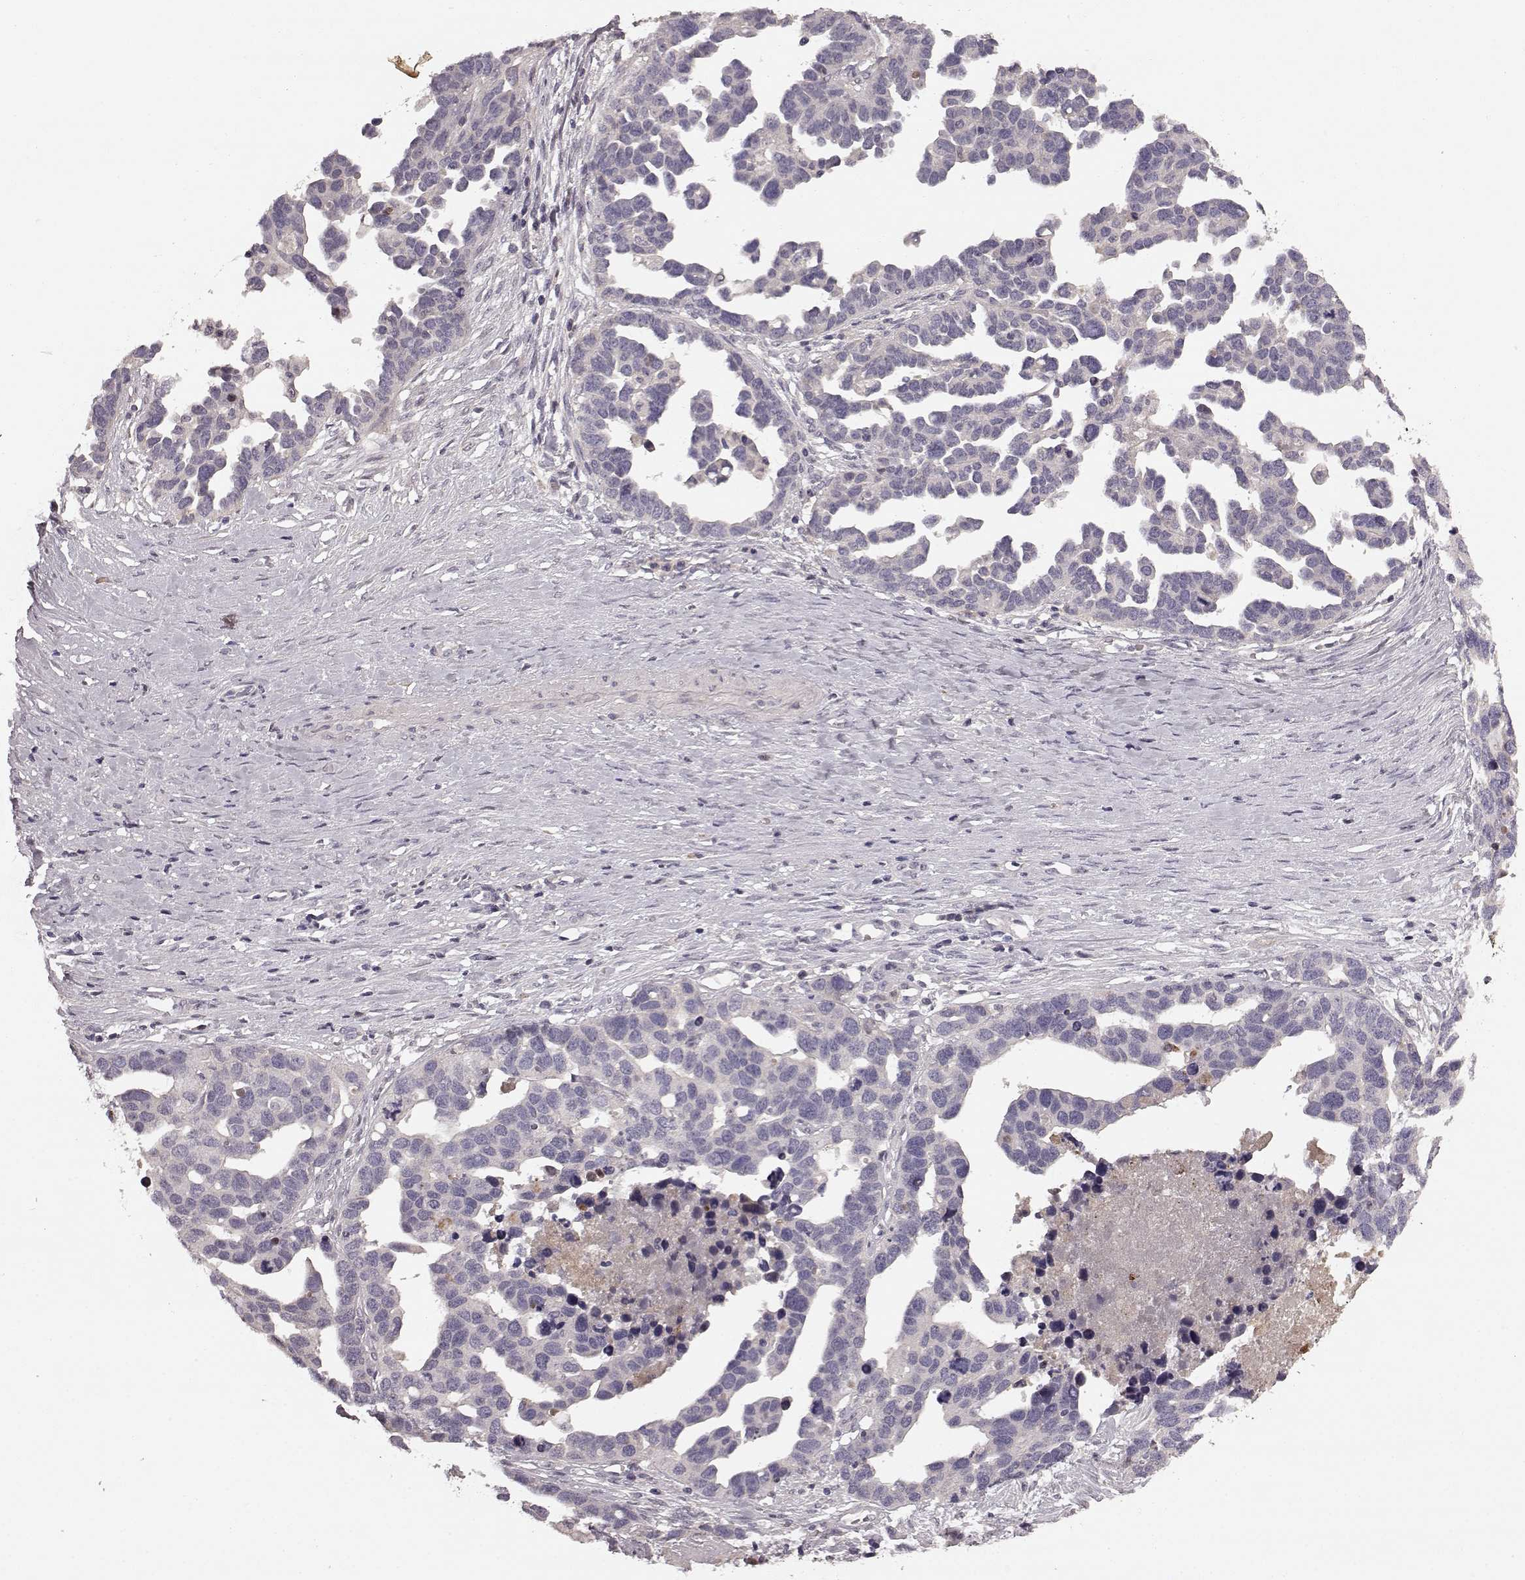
{"staining": {"intensity": "negative", "quantity": "none", "location": "none"}, "tissue": "ovarian cancer", "cell_type": "Tumor cells", "image_type": "cancer", "snomed": [{"axis": "morphology", "description": "Cystadenocarcinoma, serous, NOS"}, {"axis": "topography", "description": "Ovary"}], "caption": "Image shows no significant protein positivity in tumor cells of ovarian cancer.", "gene": "SLC22A18", "patient": {"sex": "female", "age": 54}}